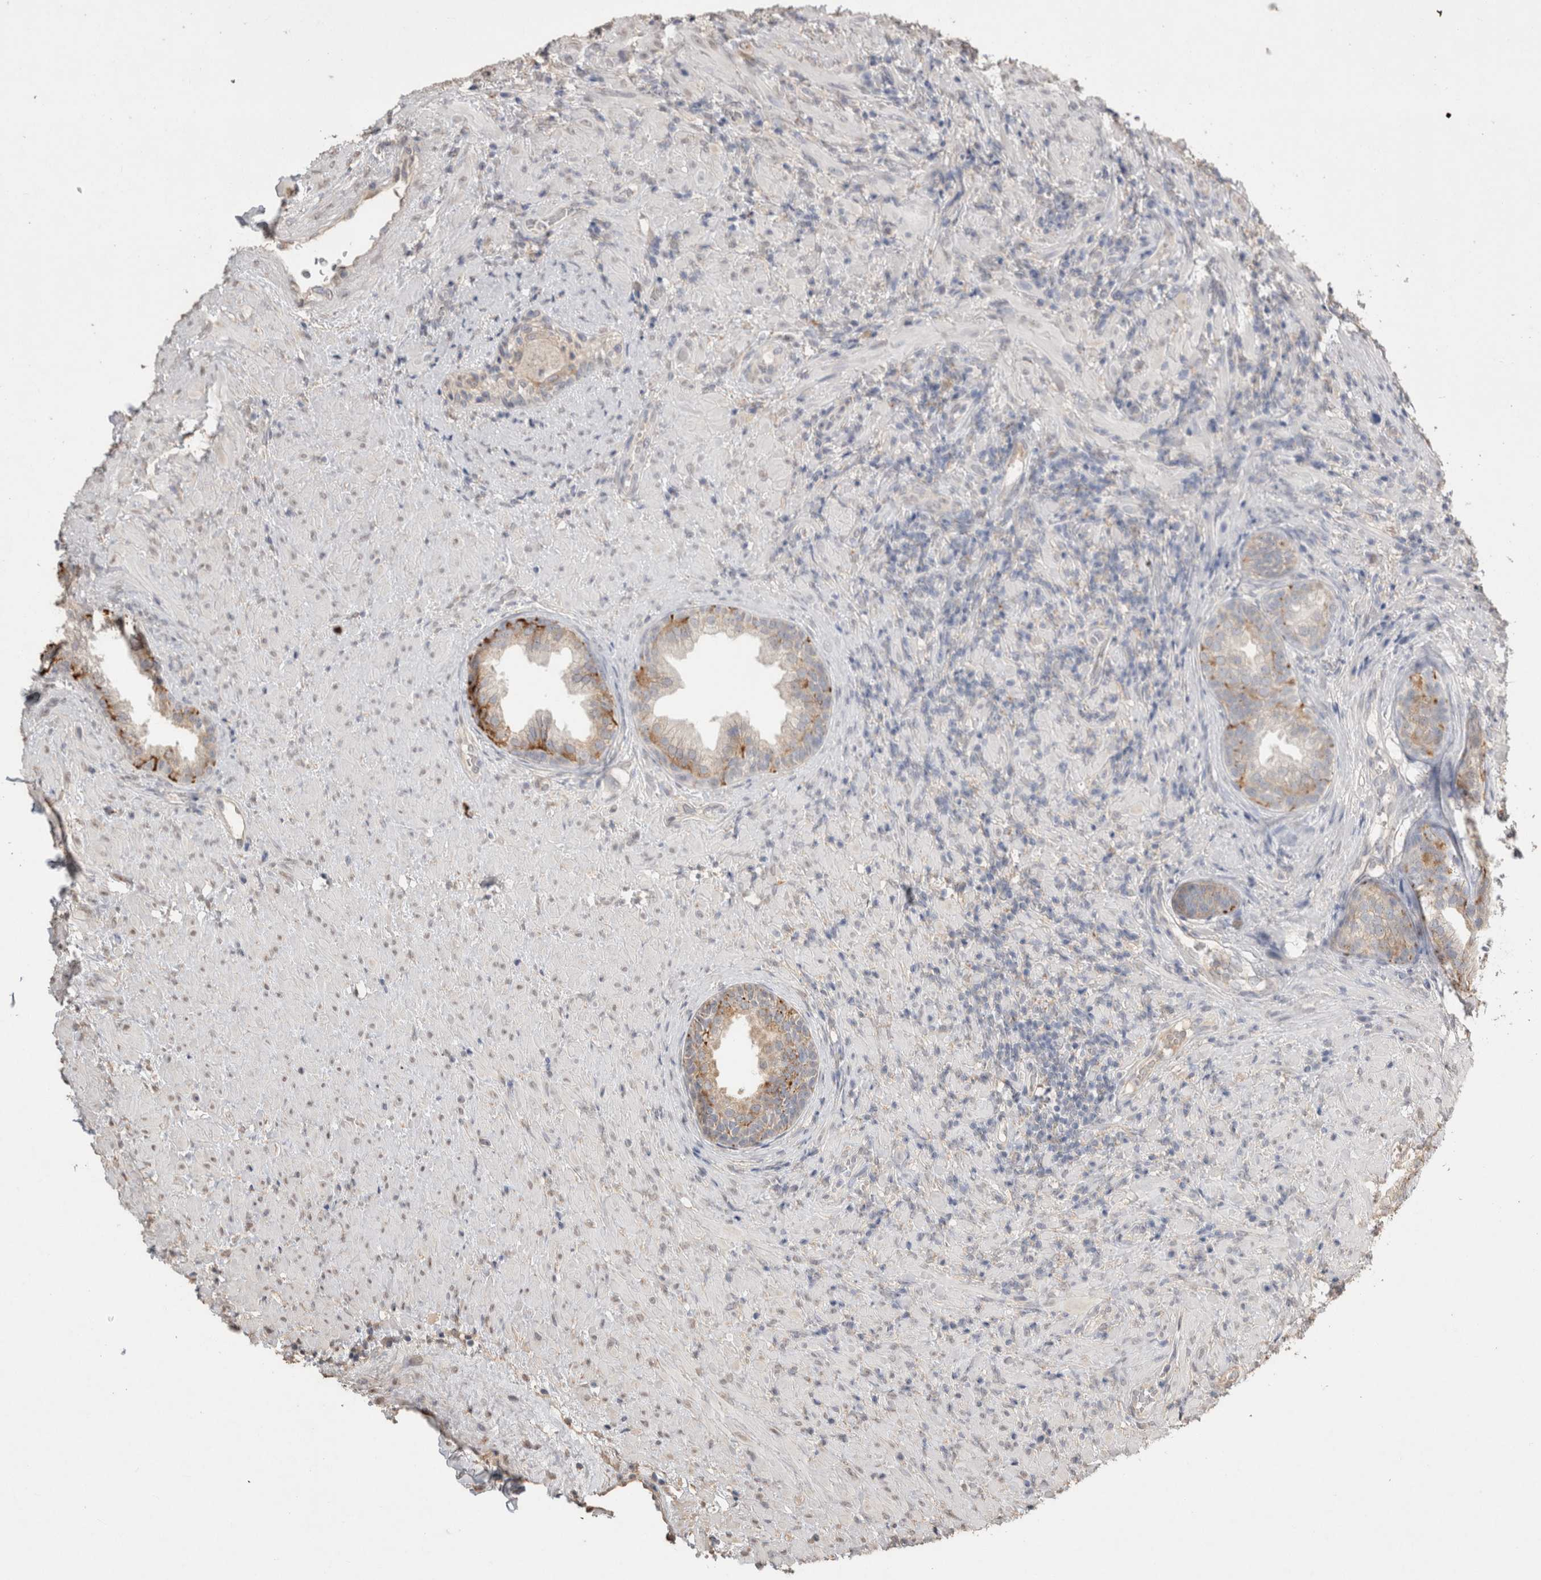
{"staining": {"intensity": "moderate", "quantity": "25%-75%", "location": "cytoplasmic/membranous"}, "tissue": "prostate", "cell_type": "Glandular cells", "image_type": "normal", "snomed": [{"axis": "morphology", "description": "Normal tissue, NOS"}, {"axis": "topography", "description": "Prostate"}], "caption": "Brown immunohistochemical staining in benign prostate demonstrates moderate cytoplasmic/membranous staining in about 25%-75% of glandular cells.", "gene": "NAALADL2", "patient": {"sex": "male", "age": 76}}